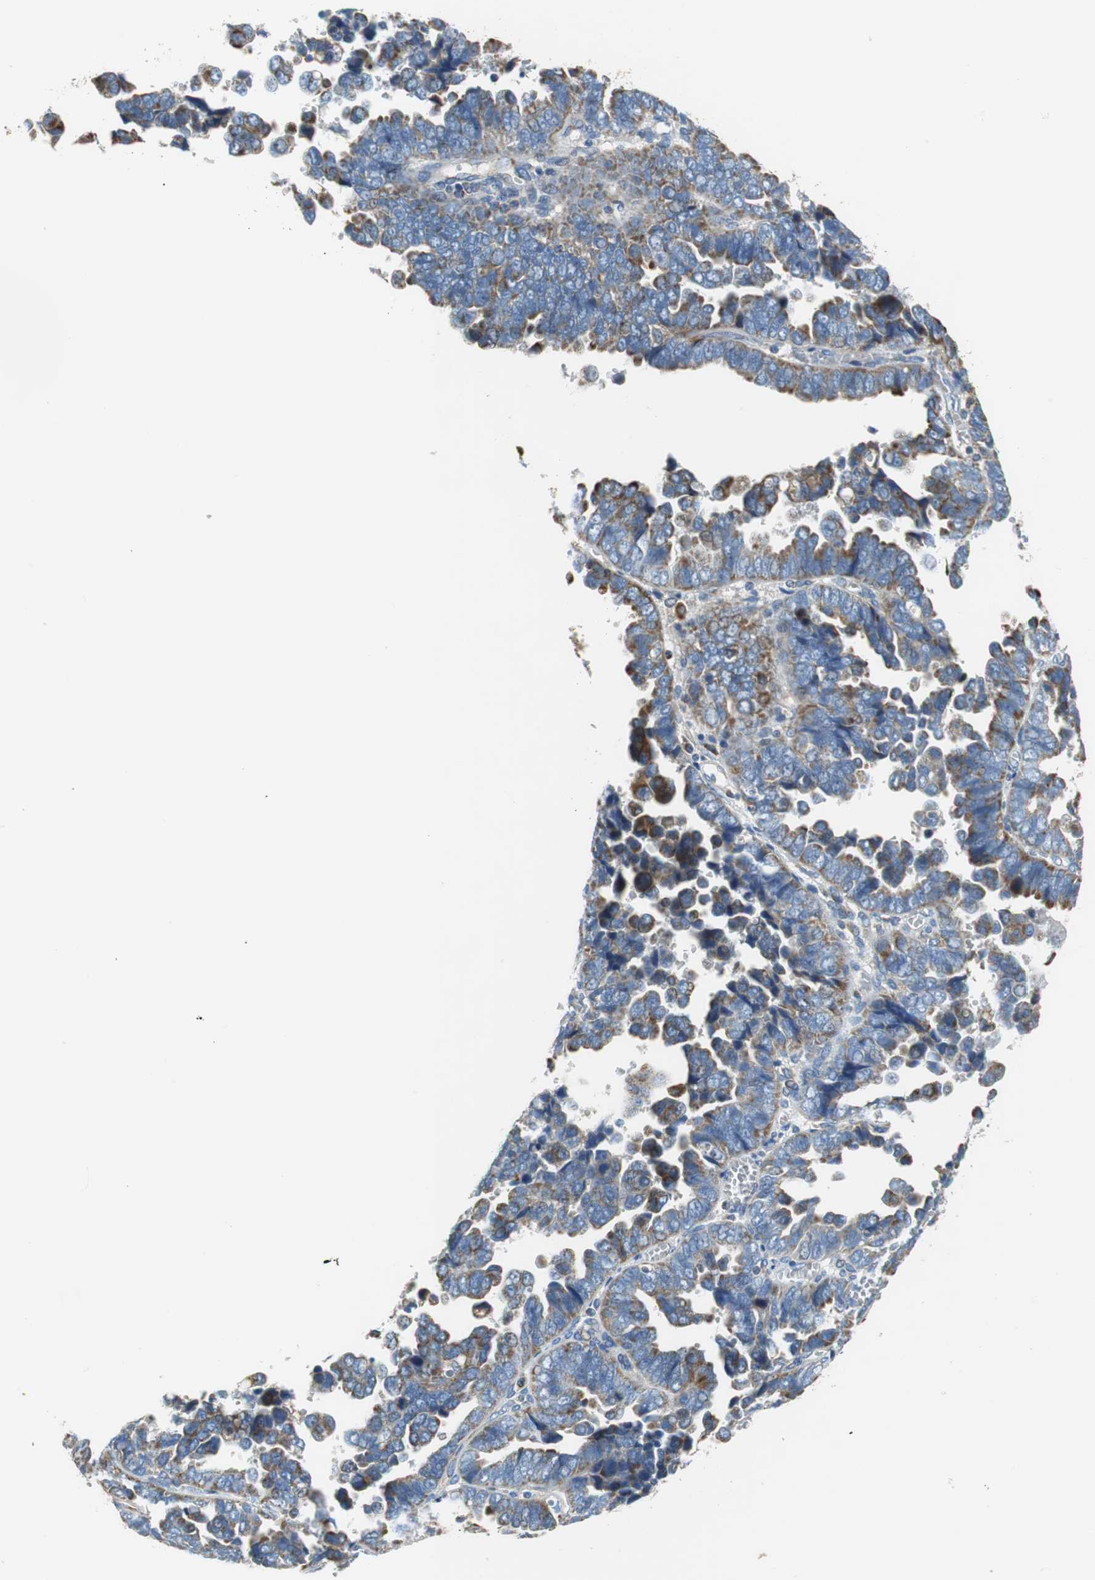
{"staining": {"intensity": "strong", "quantity": "25%-75%", "location": "cytoplasmic/membranous"}, "tissue": "endometrial cancer", "cell_type": "Tumor cells", "image_type": "cancer", "snomed": [{"axis": "morphology", "description": "Adenocarcinoma, NOS"}, {"axis": "topography", "description": "Endometrium"}], "caption": "IHC micrograph of adenocarcinoma (endometrial) stained for a protein (brown), which displays high levels of strong cytoplasmic/membranous expression in approximately 25%-75% of tumor cells.", "gene": "GSTK1", "patient": {"sex": "female", "age": 75}}